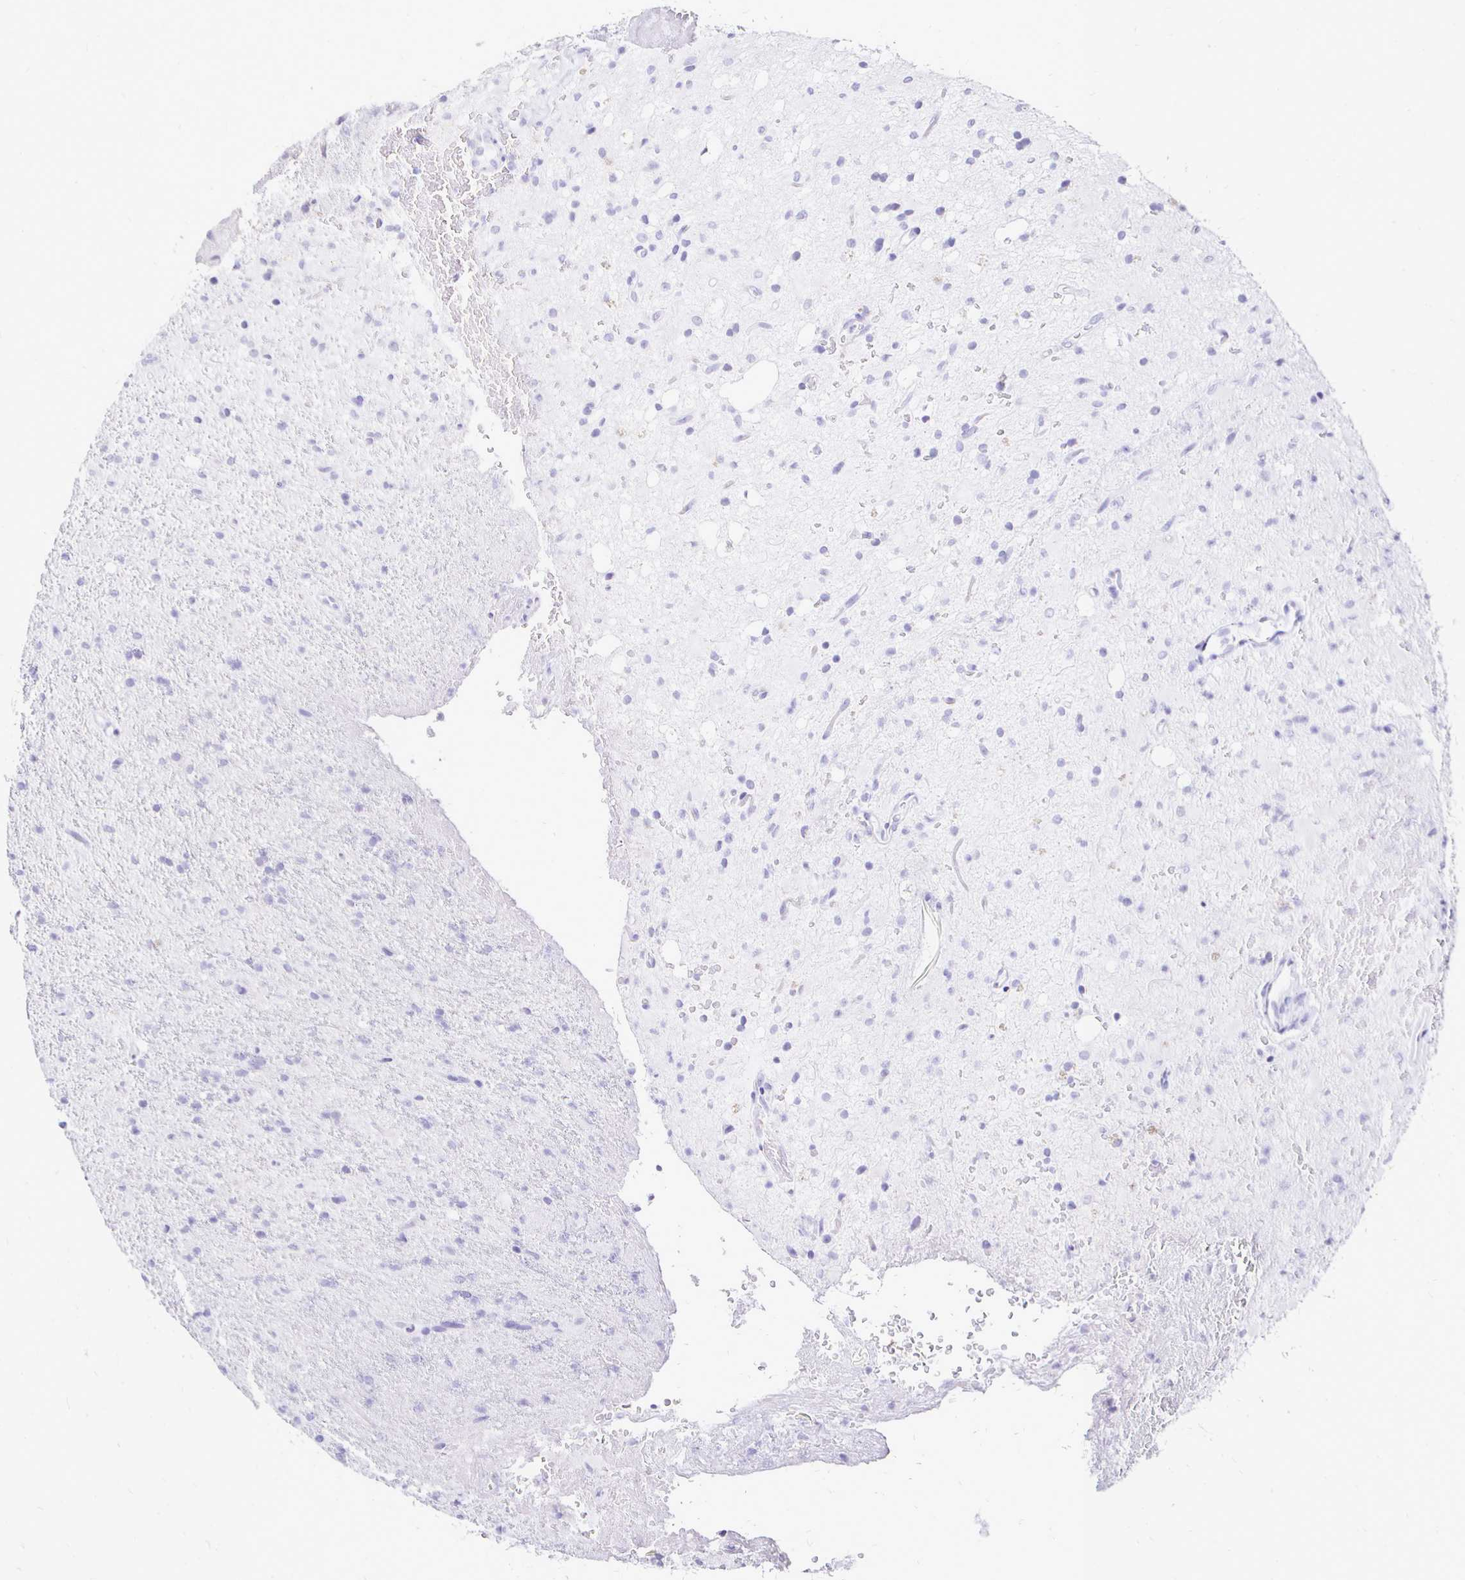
{"staining": {"intensity": "negative", "quantity": "none", "location": "none"}, "tissue": "glioma", "cell_type": "Tumor cells", "image_type": "cancer", "snomed": [{"axis": "morphology", "description": "Glioma, malignant, Low grade"}, {"axis": "topography", "description": "Brain"}], "caption": "This is a photomicrograph of immunohistochemistry staining of glioma, which shows no staining in tumor cells. (Immunohistochemistry, brightfield microscopy, high magnification).", "gene": "IRGC", "patient": {"sex": "female", "age": 33}}